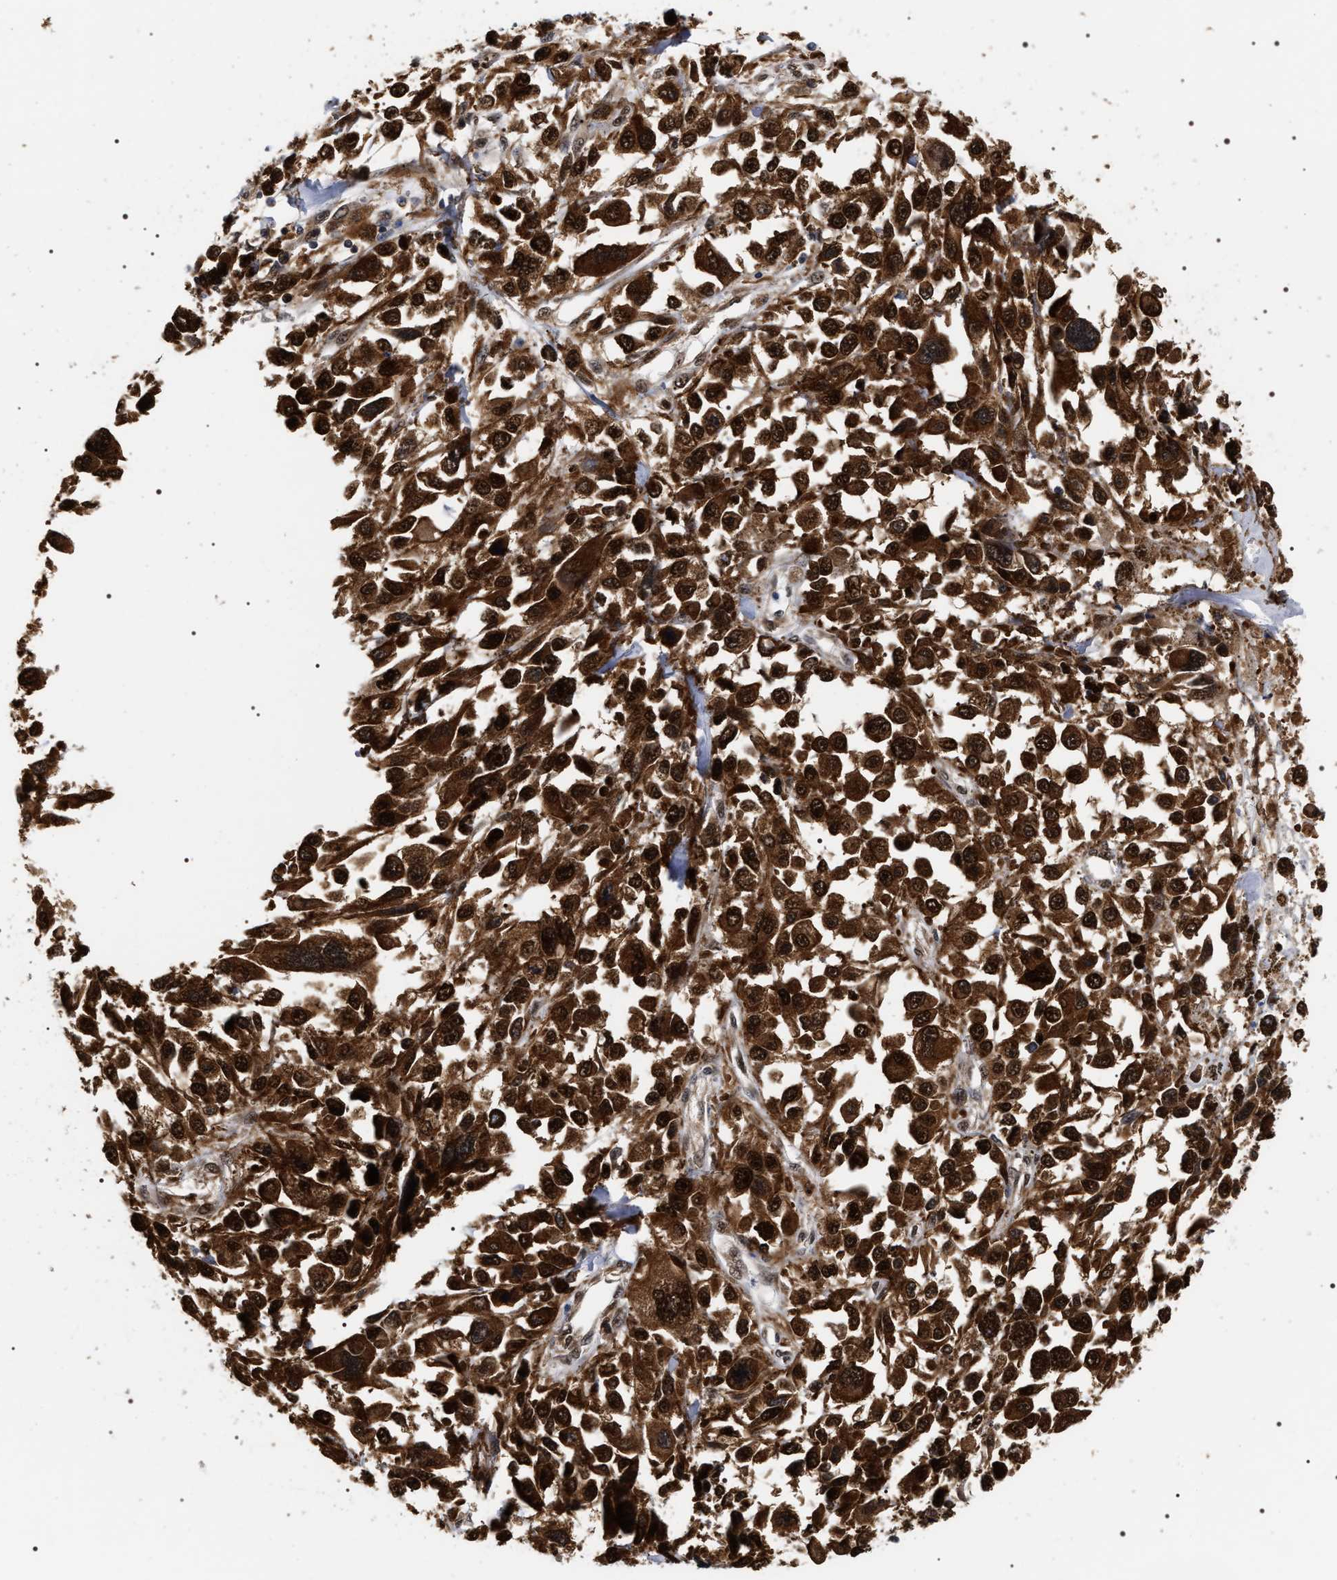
{"staining": {"intensity": "strong", "quantity": ">75%", "location": "cytoplasmic/membranous,nuclear"}, "tissue": "melanoma", "cell_type": "Tumor cells", "image_type": "cancer", "snomed": [{"axis": "morphology", "description": "Malignant melanoma, Metastatic site"}, {"axis": "topography", "description": "Lymph node"}], "caption": "A brown stain shows strong cytoplasmic/membranous and nuclear positivity of a protein in human malignant melanoma (metastatic site) tumor cells. (DAB = brown stain, brightfield microscopy at high magnification).", "gene": "BAG6", "patient": {"sex": "male", "age": 59}}